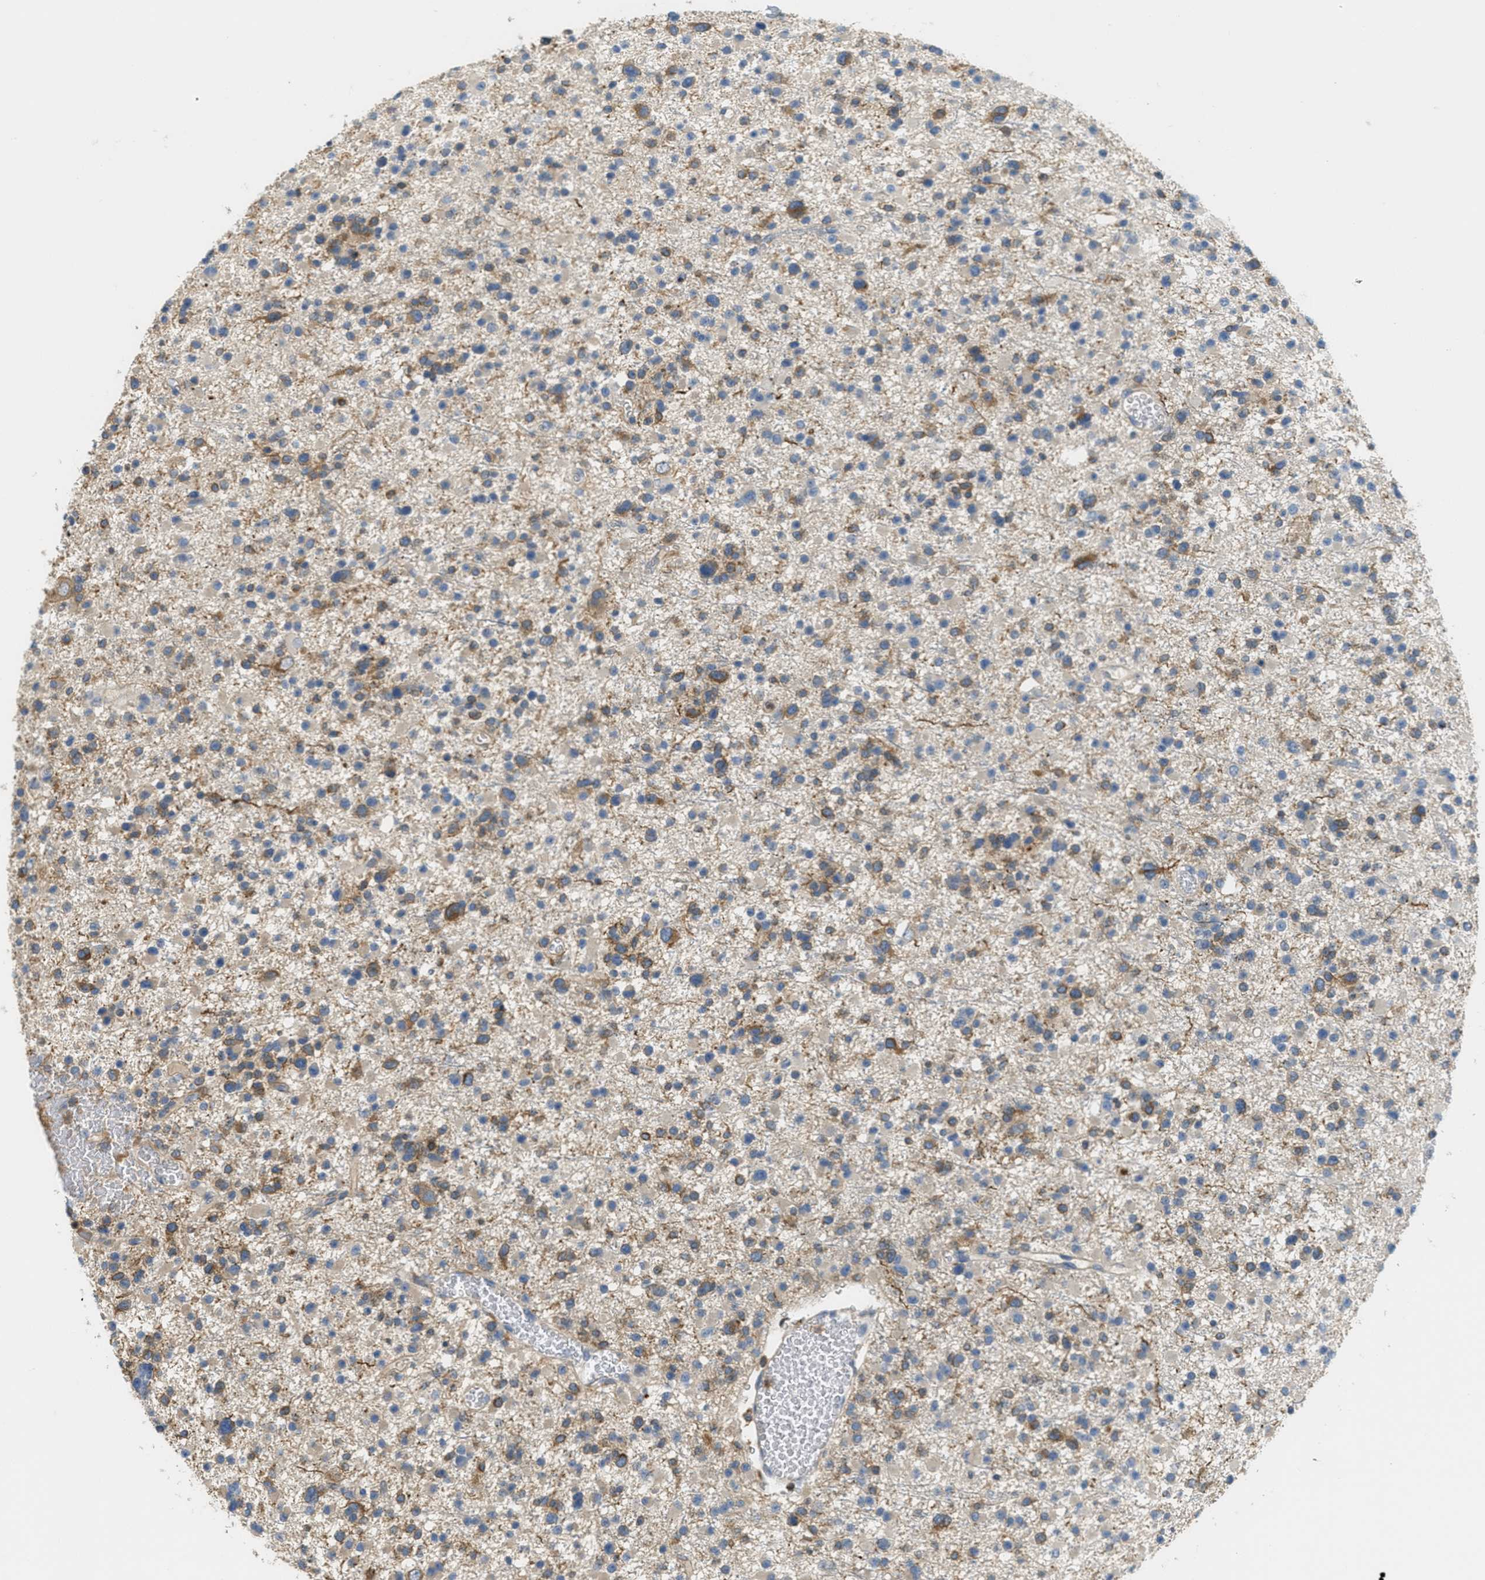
{"staining": {"intensity": "weak", "quantity": "25%-75%", "location": "cytoplasmic/membranous"}, "tissue": "glioma", "cell_type": "Tumor cells", "image_type": "cancer", "snomed": [{"axis": "morphology", "description": "Glioma, malignant, Low grade"}, {"axis": "topography", "description": "Brain"}], "caption": "Immunohistochemical staining of malignant low-grade glioma displays low levels of weak cytoplasmic/membranous staining in approximately 25%-75% of tumor cells.", "gene": "GRIK2", "patient": {"sex": "female", "age": 22}}